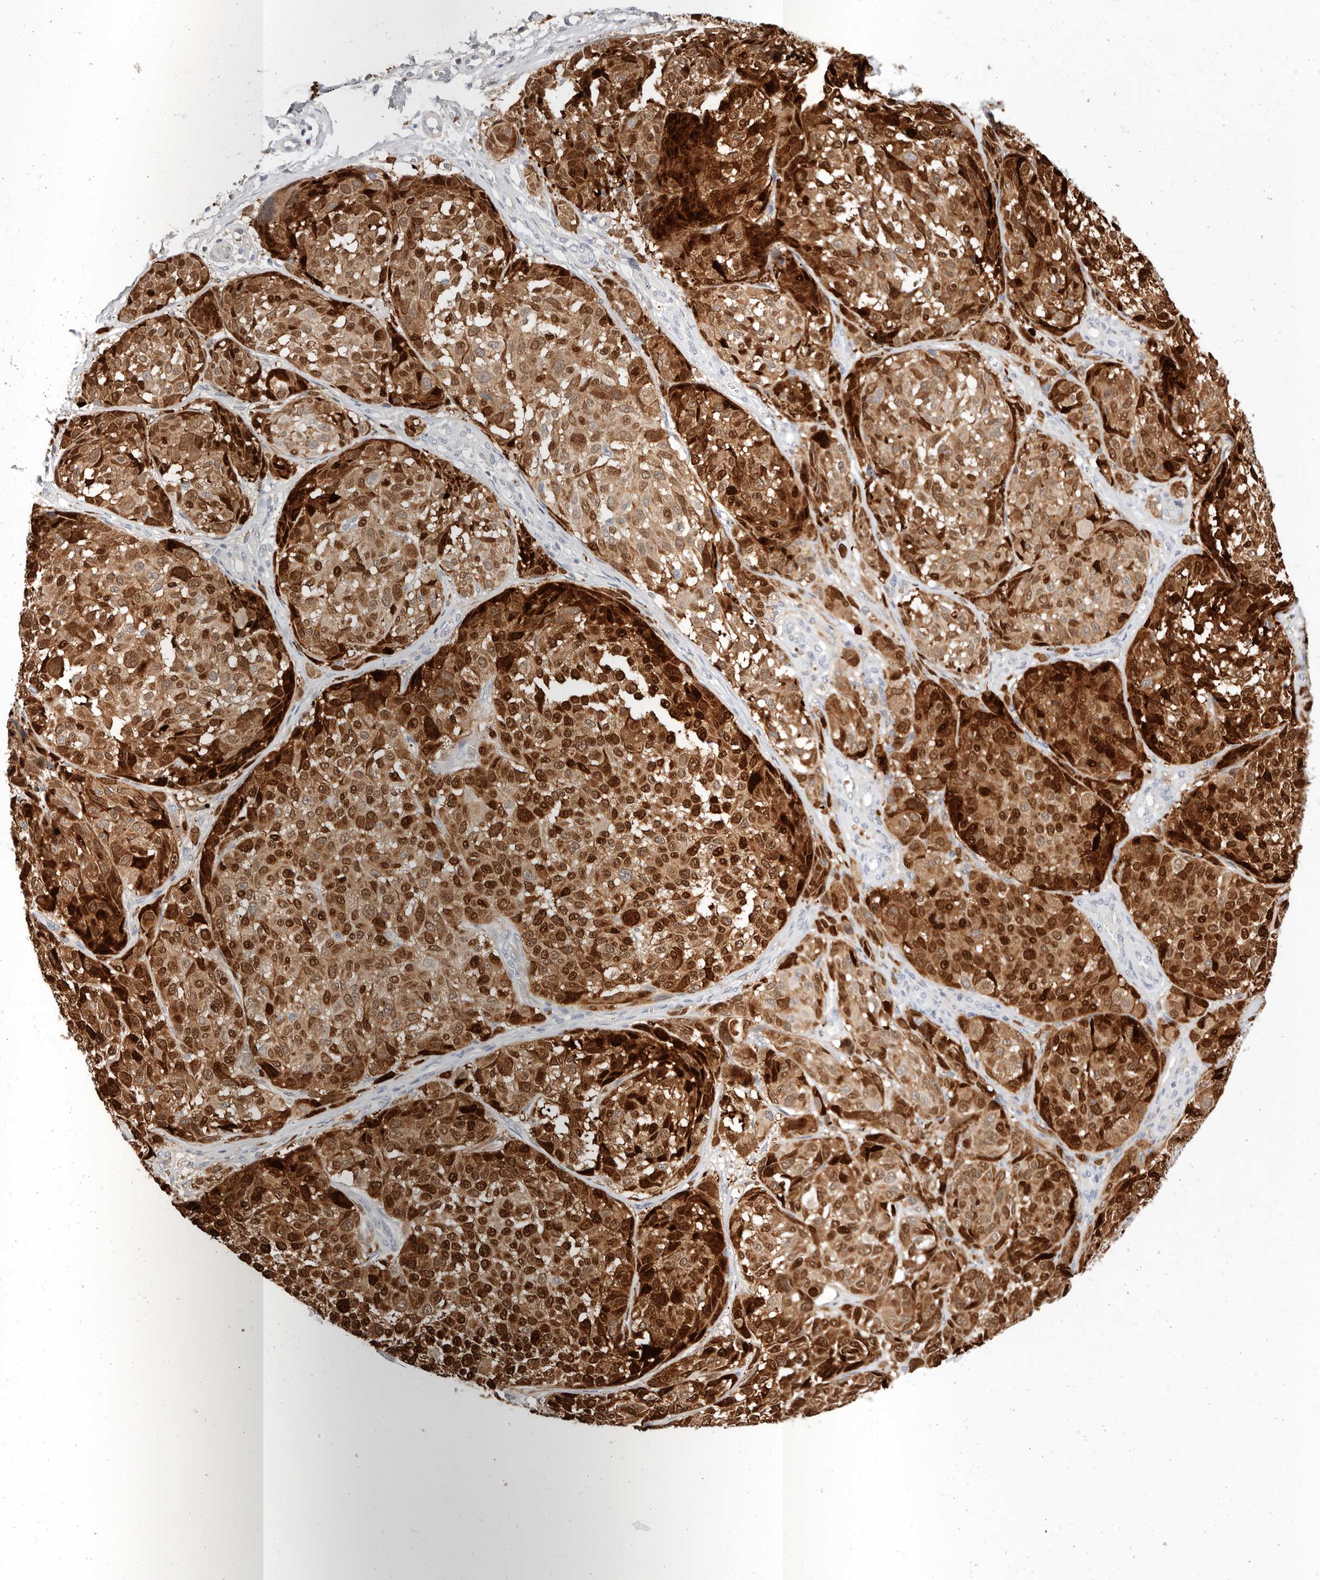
{"staining": {"intensity": "strong", "quantity": ">75%", "location": "cytoplasmic/membranous,nuclear"}, "tissue": "melanoma", "cell_type": "Tumor cells", "image_type": "cancer", "snomed": [{"axis": "morphology", "description": "Malignant melanoma, NOS"}, {"axis": "topography", "description": "Skin"}], "caption": "Immunohistochemistry of human malignant melanoma displays high levels of strong cytoplasmic/membranous and nuclear positivity in about >75% of tumor cells.", "gene": "TMEM63B", "patient": {"sex": "male", "age": 83}}